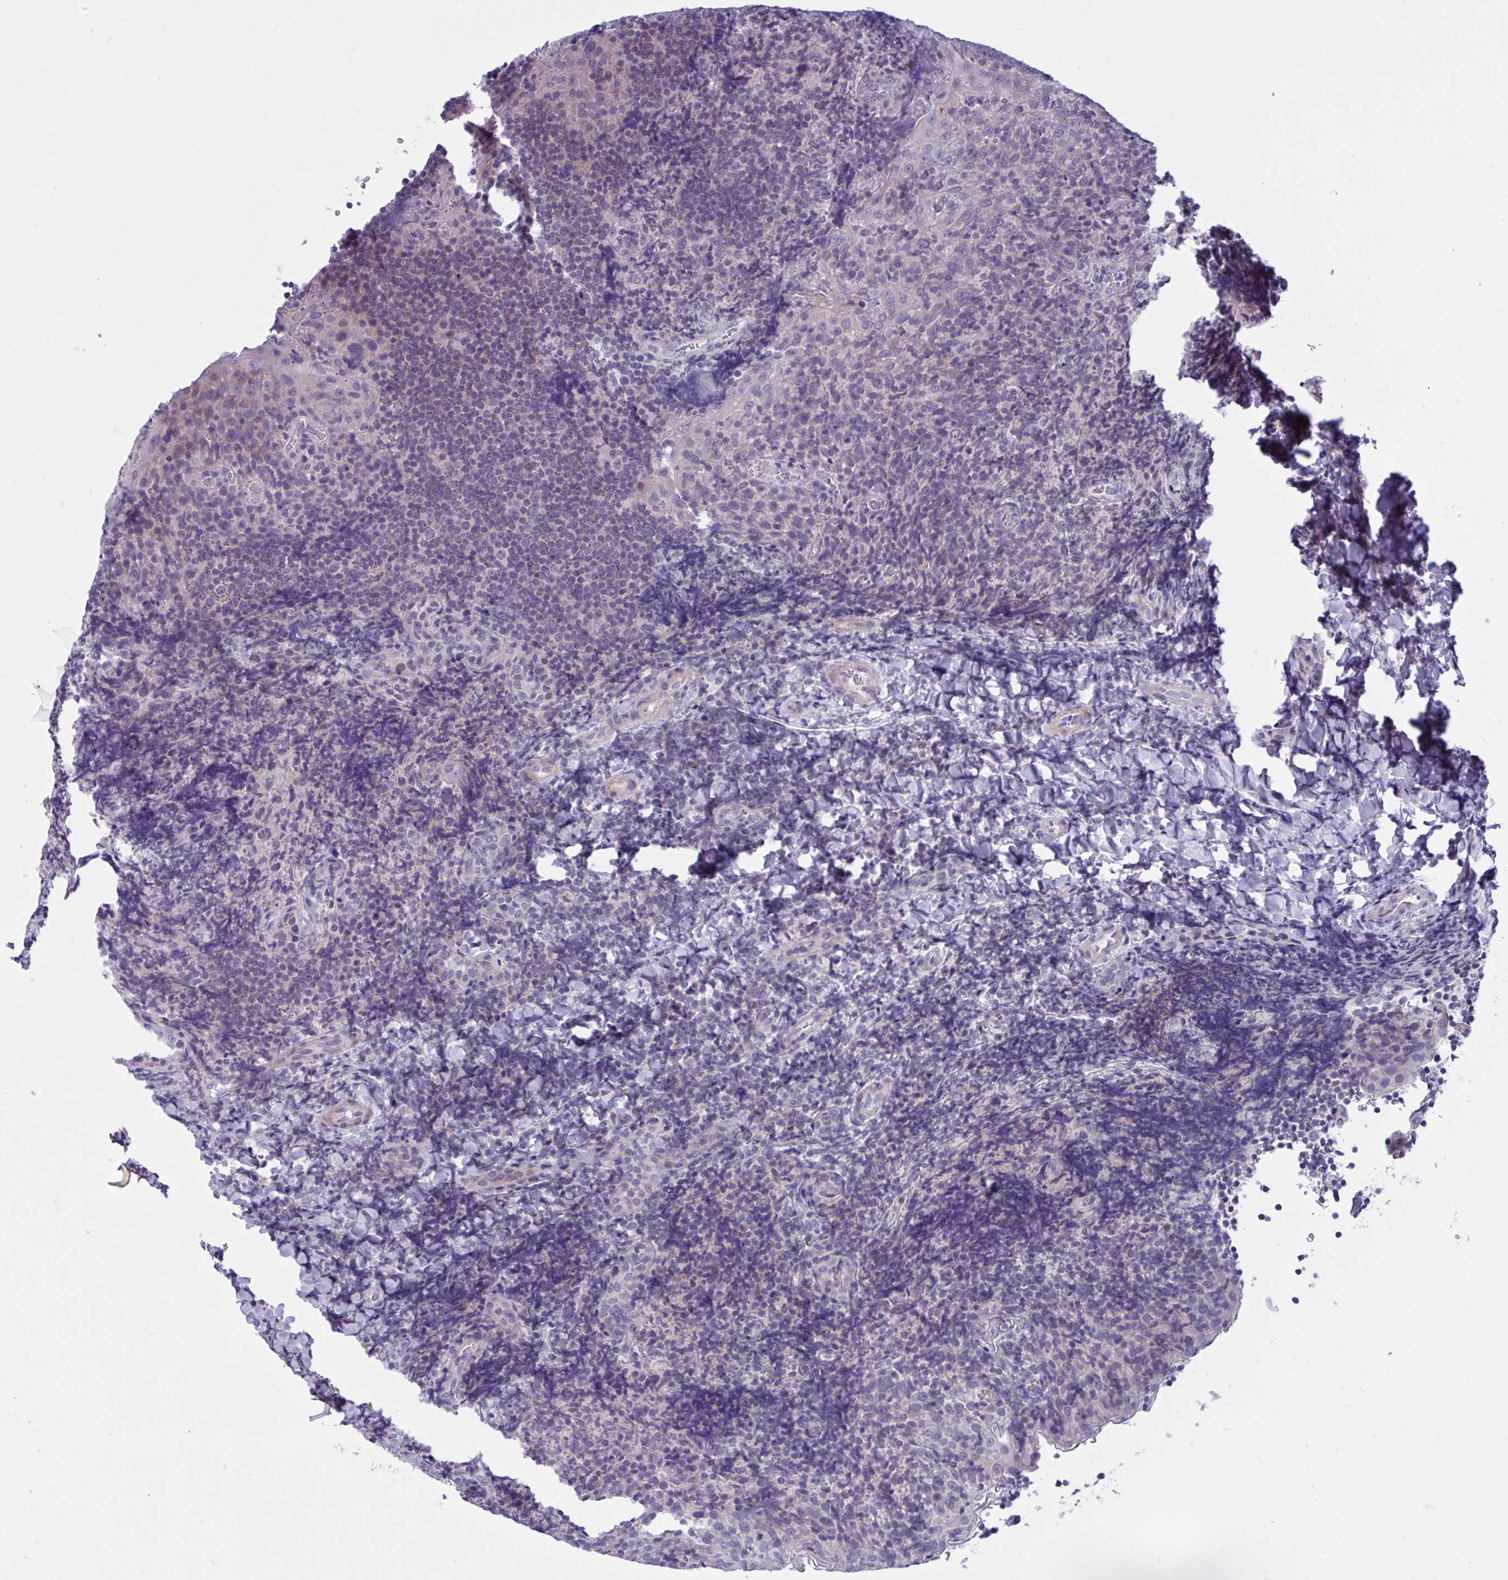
{"staining": {"intensity": "negative", "quantity": "none", "location": "none"}, "tissue": "tonsil", "cell_type": "Germinal center cells", "image_type": "normal", "snomed": [{"axis": "morphology", "description": "Normal tissue, NOS"}, {"axis": "topography", "description": "Tonsil"}], "caption": "This photomicrograph is of benign tonsil stained with IHC to label a protein in brown with the nuclei are counter-stained blue. There is no positivity in germinal center cells.", "gene": "WDR97", "patient": {"sex": "male", "age": 17}}